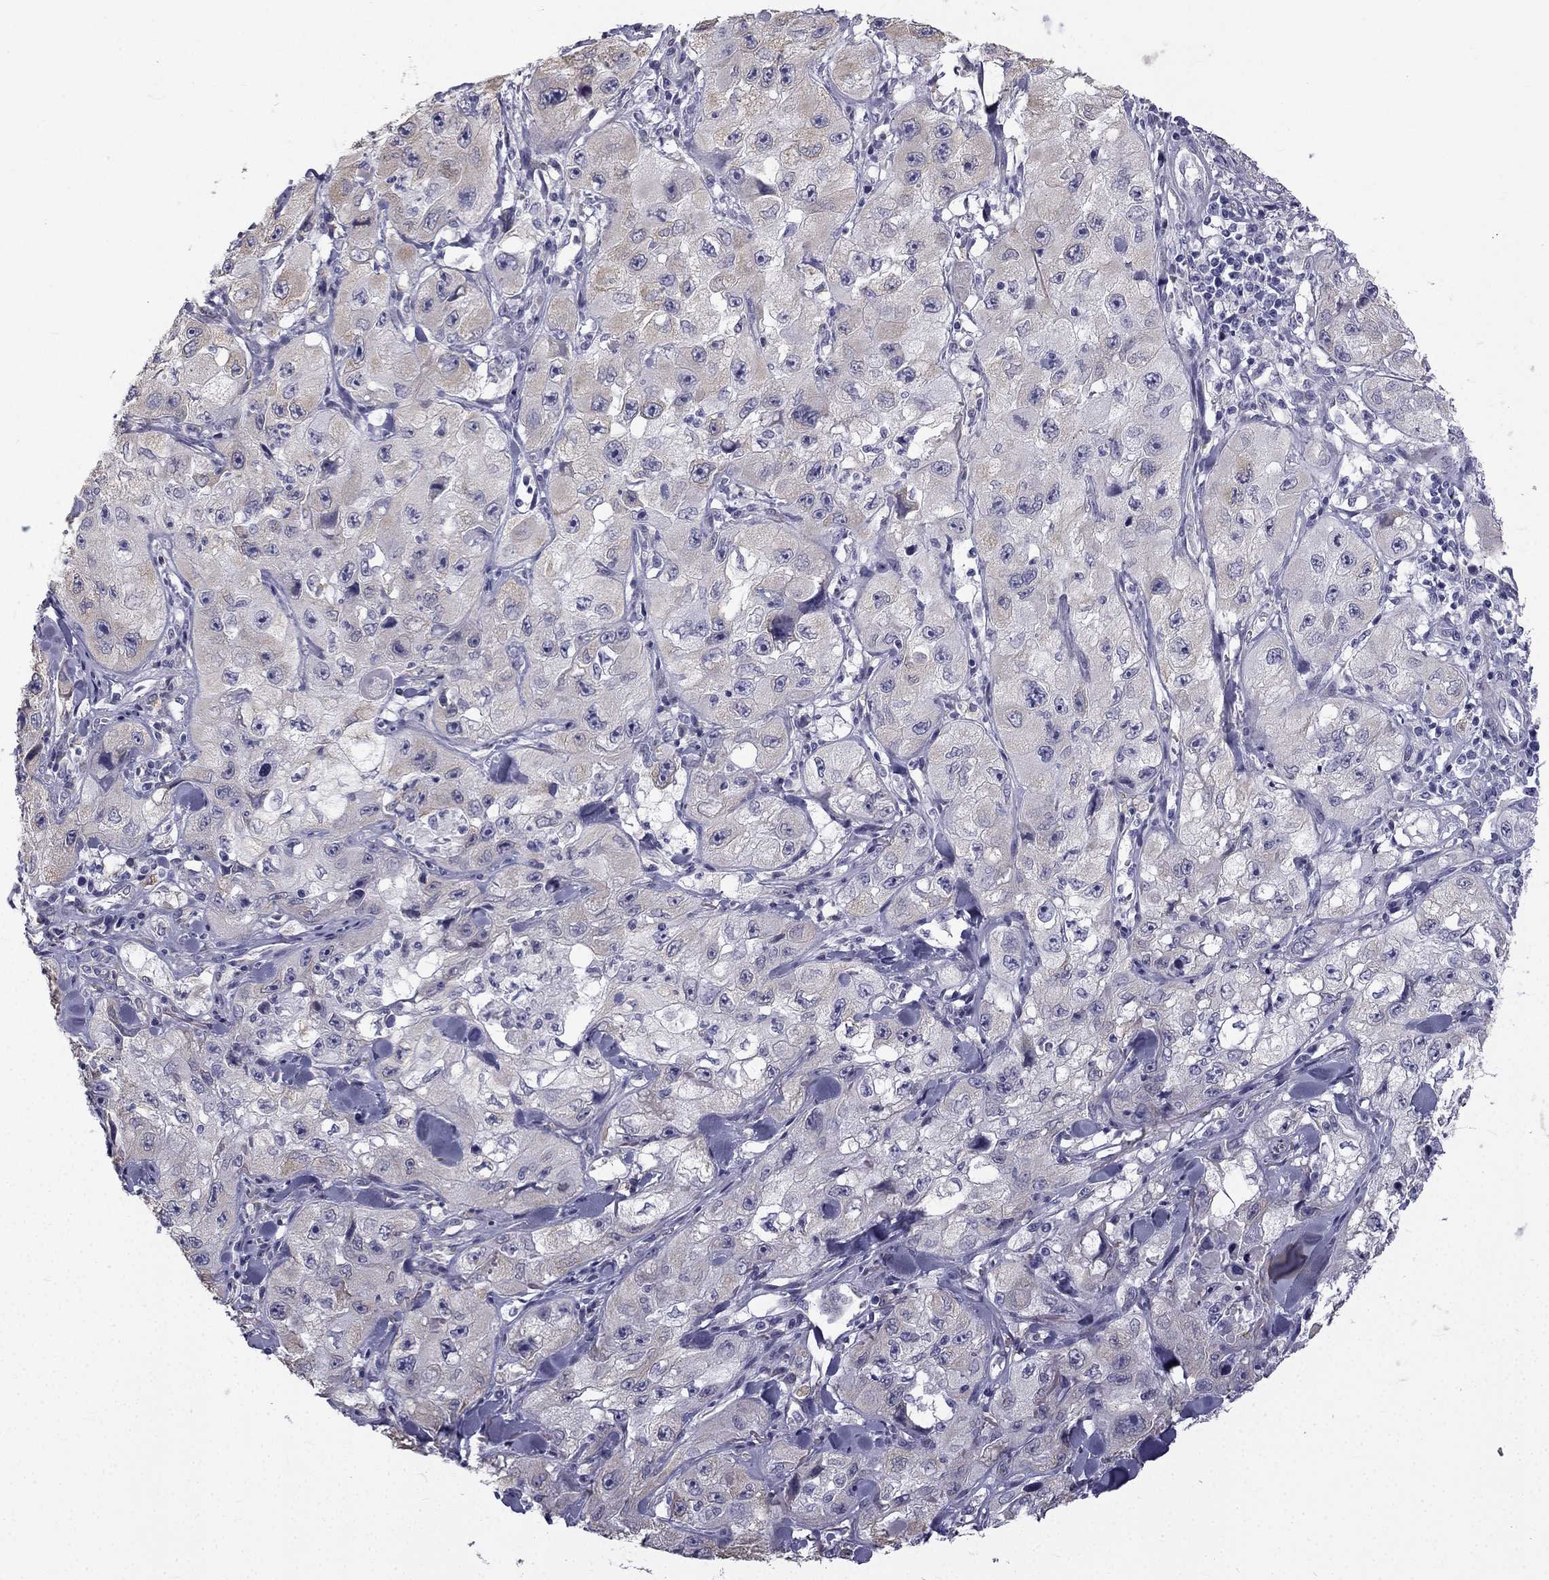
{"staining": {"intensity": "negative", "quantity": "none", "location": "none"}, "tissue": "skin cancer", "cell_type": "Tumor cells", "image_type": "cancer", "snomed": [{"axis": "morphology", "description": "Squamous cell carcinoma, NOS"}, {"axis": "topography", "description": "Skin"}, {"axis": "topography", "description": "Subcutis"}], "caption": "DAB (3,3'-diaminobenzidine) immunohistochemical staining of skin cancer (squamous cell carcinoma) displays no significant expression in tumor cells. (Stains: DAB (3,3'-diaminobenzidine) immunohistochemistry with hematoxylin counter stain, Microscopy: brightfield microscopy at high magnification).", "gene": "CCDC40", "patient": {"sex": "male", "age": 73}}